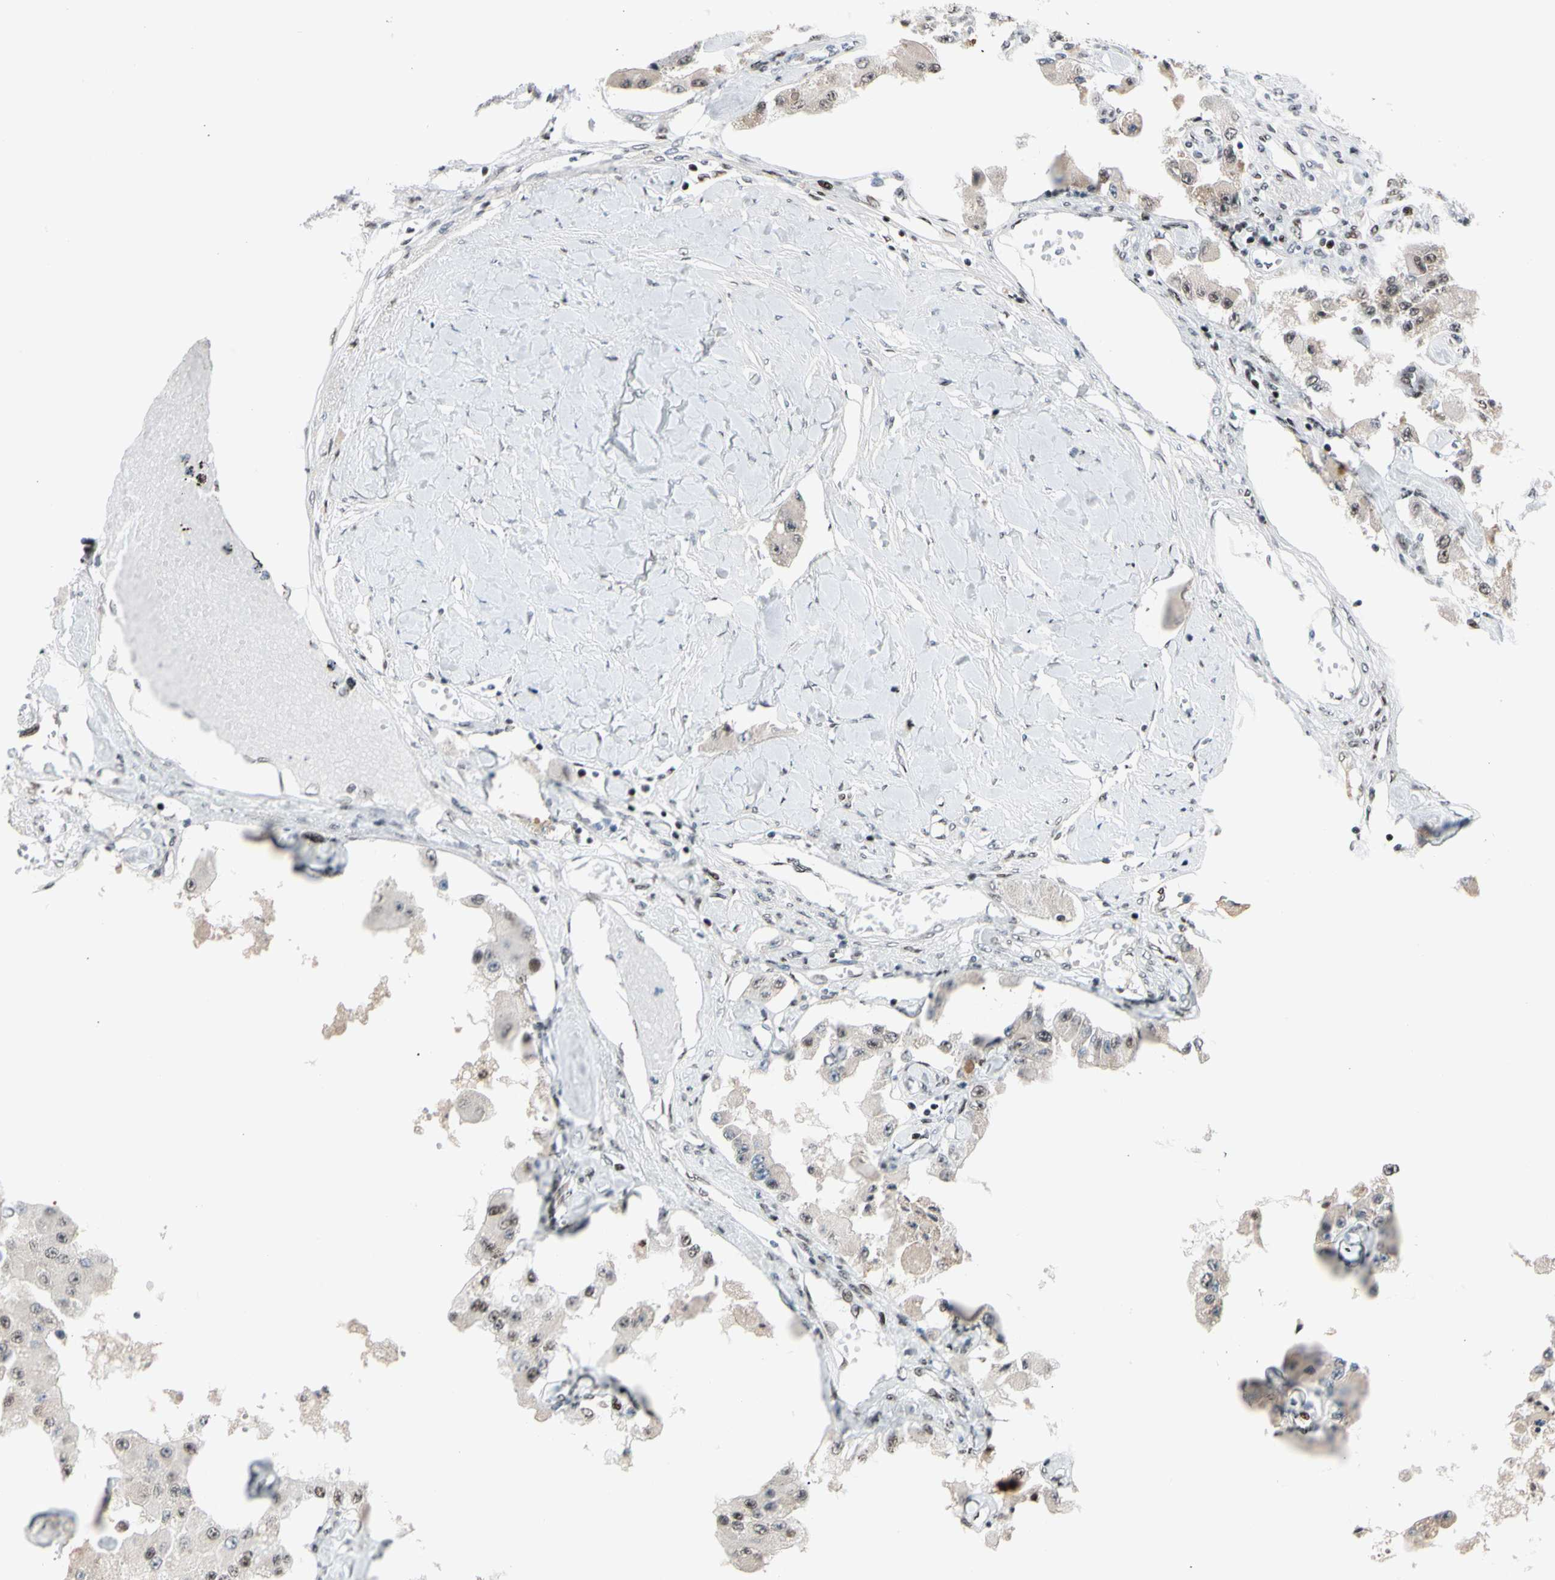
{"staining": {"intensity": "moderate", "quantity": "<25%", "location": "nuclear"}, "tissue": "carcinoid", "cell_type": "Tumor cells", "image_type": "cancer", "snomed": [{"axis": "morphology", "description": "Carcinoid, malignant, NOS"}, {"axis": "topography", "description": "Pancreas"}], "caption": "Carcinoid (malignant) was stained to show a protein in brown. There is low levels of moderate nuclear staining in about <25% of tumor cells.", "gene": "FOXO3", "patient": {"sex": "male", "age": 41}}